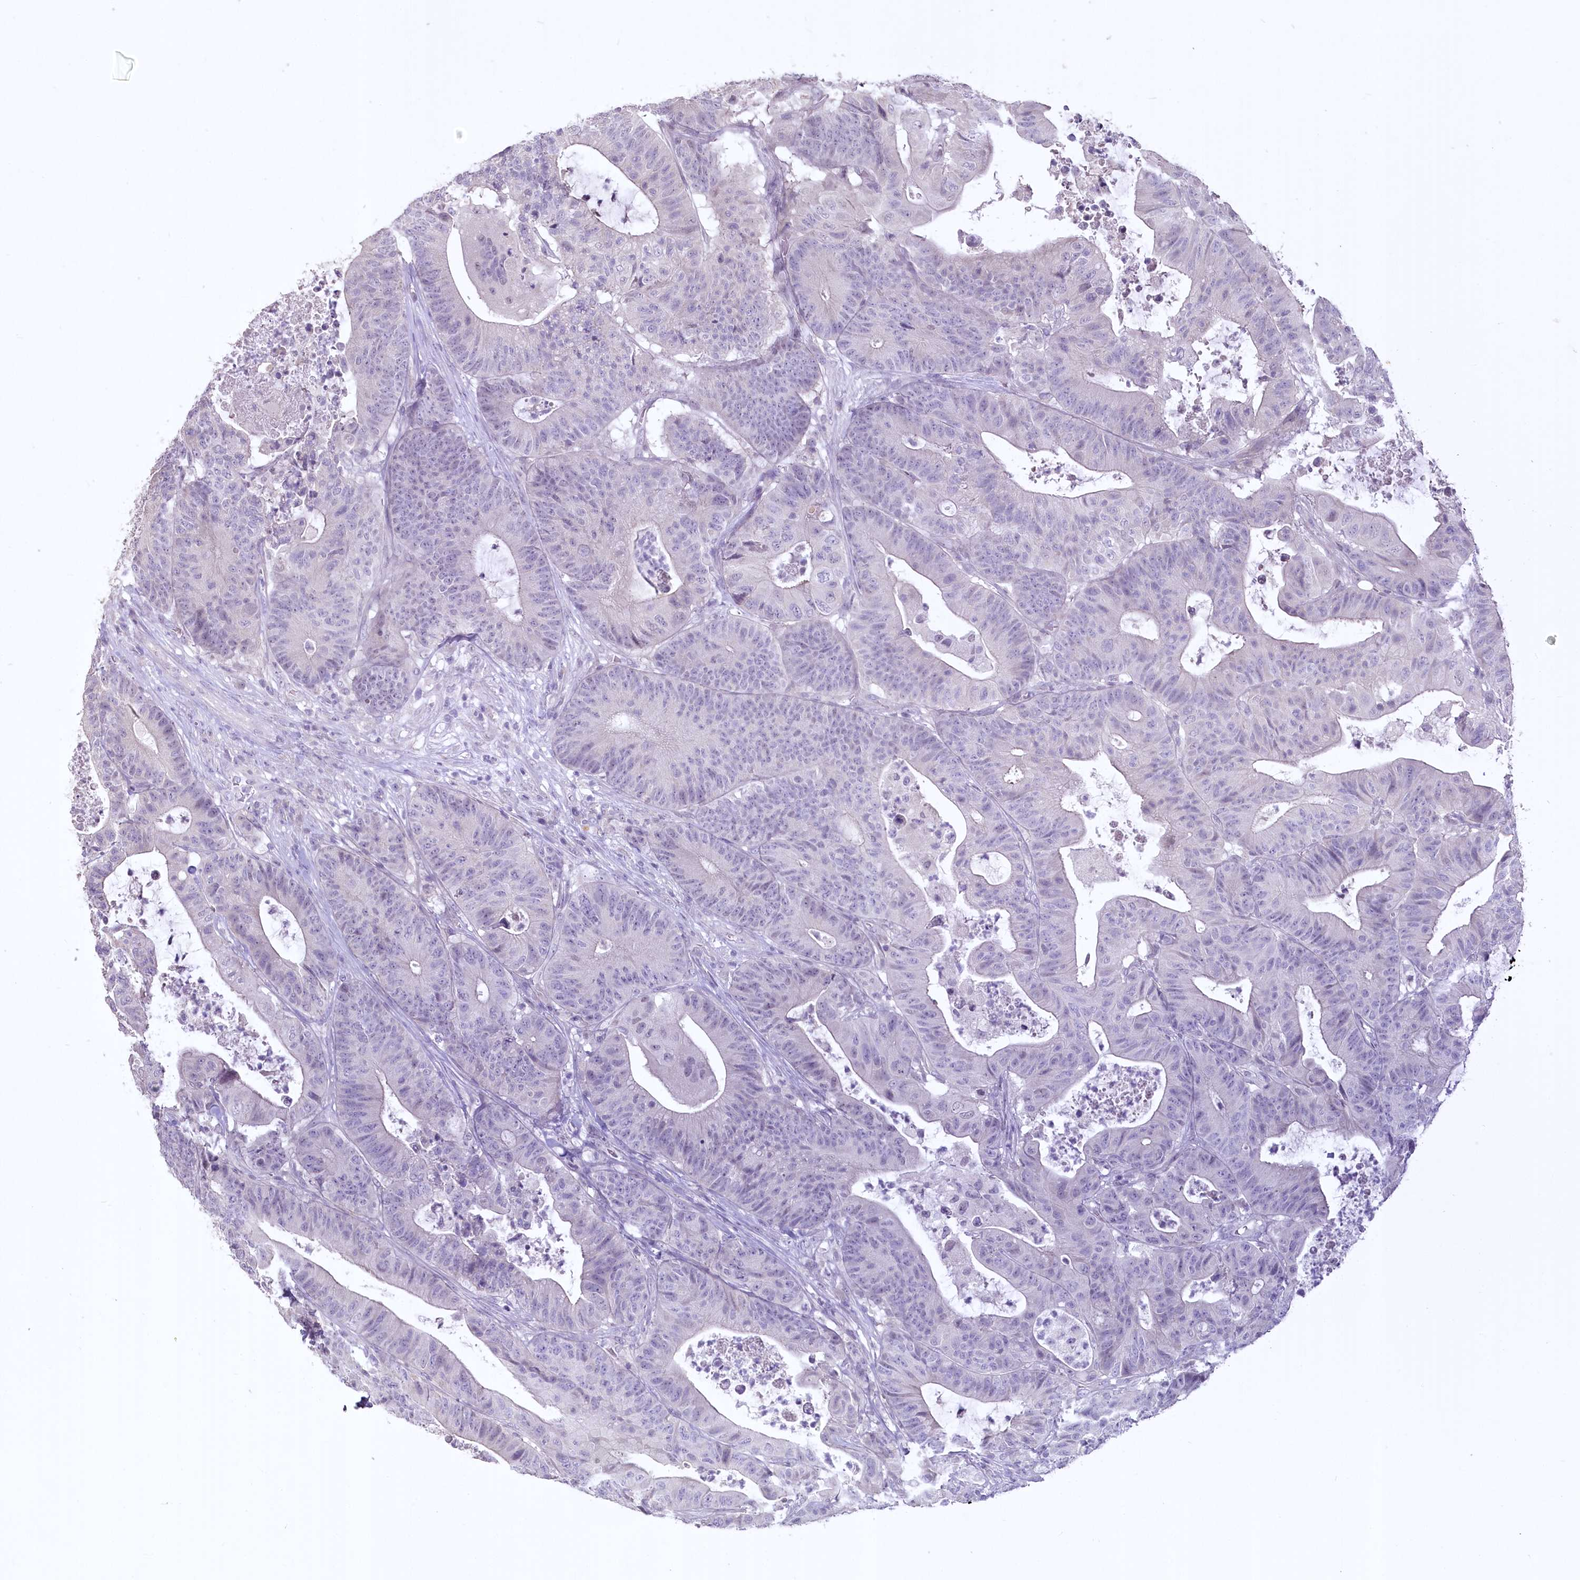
{"staining": {"intensity": "negative", "quantity": "none", "location": "none"}, "tissue": "colorectal cancer", "cell_type": "Tumor cells", "image_type": "cancer", "snomed": [{"axis": "morphology", "description": "Adenocarcinoma, NOS"}, {"axis": "topography", "description": "Colon"}], "caption": "IHC histopathology image of adenocarcinoma (colorectal) stained for a protein (brown), which demonstrates no expression in tumor cells.", "gene": "USP11", "patient": {"sex": "female", "age": 84}}